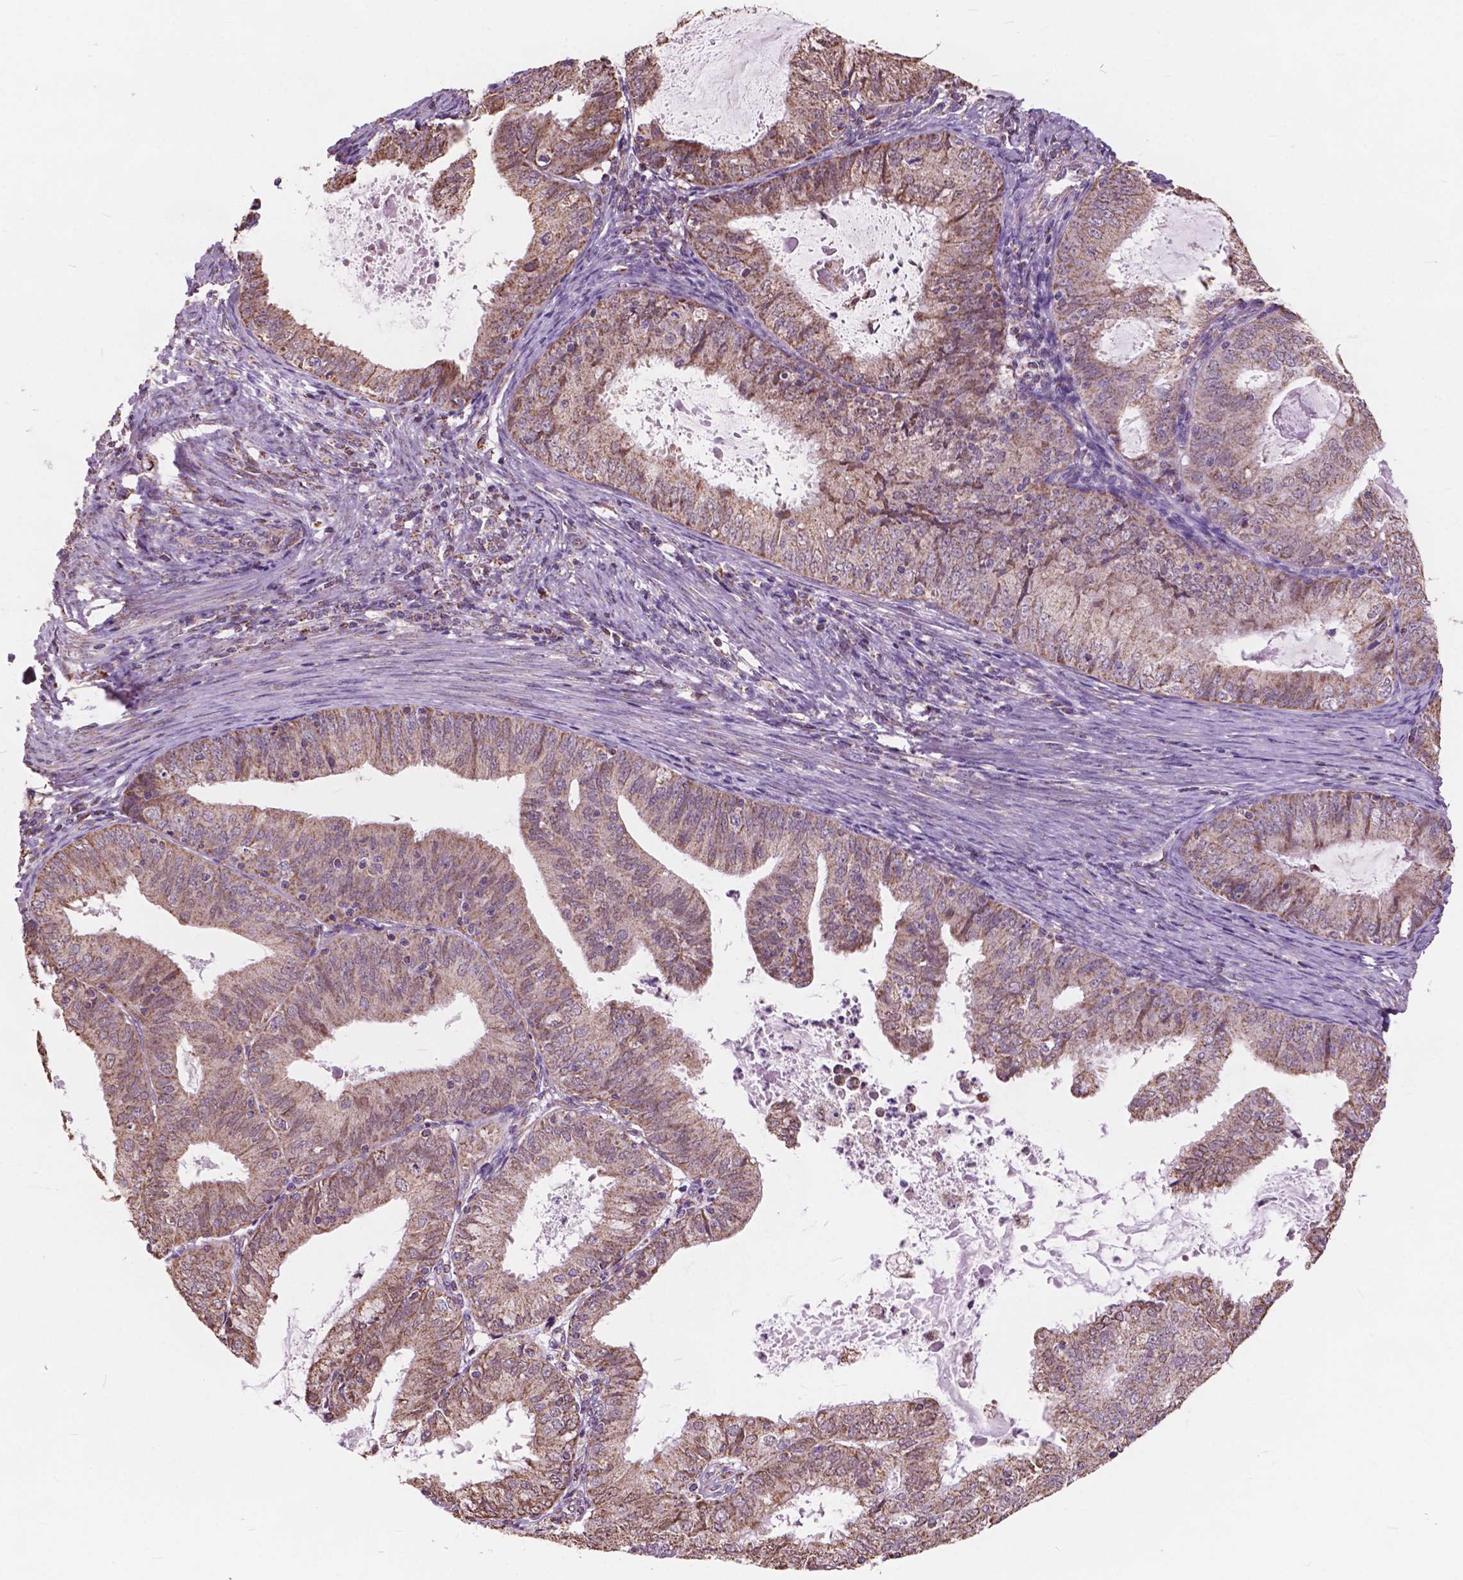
{"staining": {"intensity": "moderate", "quantity": ">75%", "location": "cytoplasmic/membranous"}, "tissue": "endometrial cancer", "cell_type": "Tumor cells", "image_type": "cancer", "snomed": [{"axis": "morphology", "description": "Adenocarcinoma, NOS"}, {"axis": "topography", "description": "Endometrium"}], "caption": "There is medium levels of moderate cytoplasmic/membranous staining in tumor cells of endometrial cancer, as demonstrated by immunohistochemical staining (brown color).", "gene": "SCOC", "patient": {"sex": "female", "age": 57}}